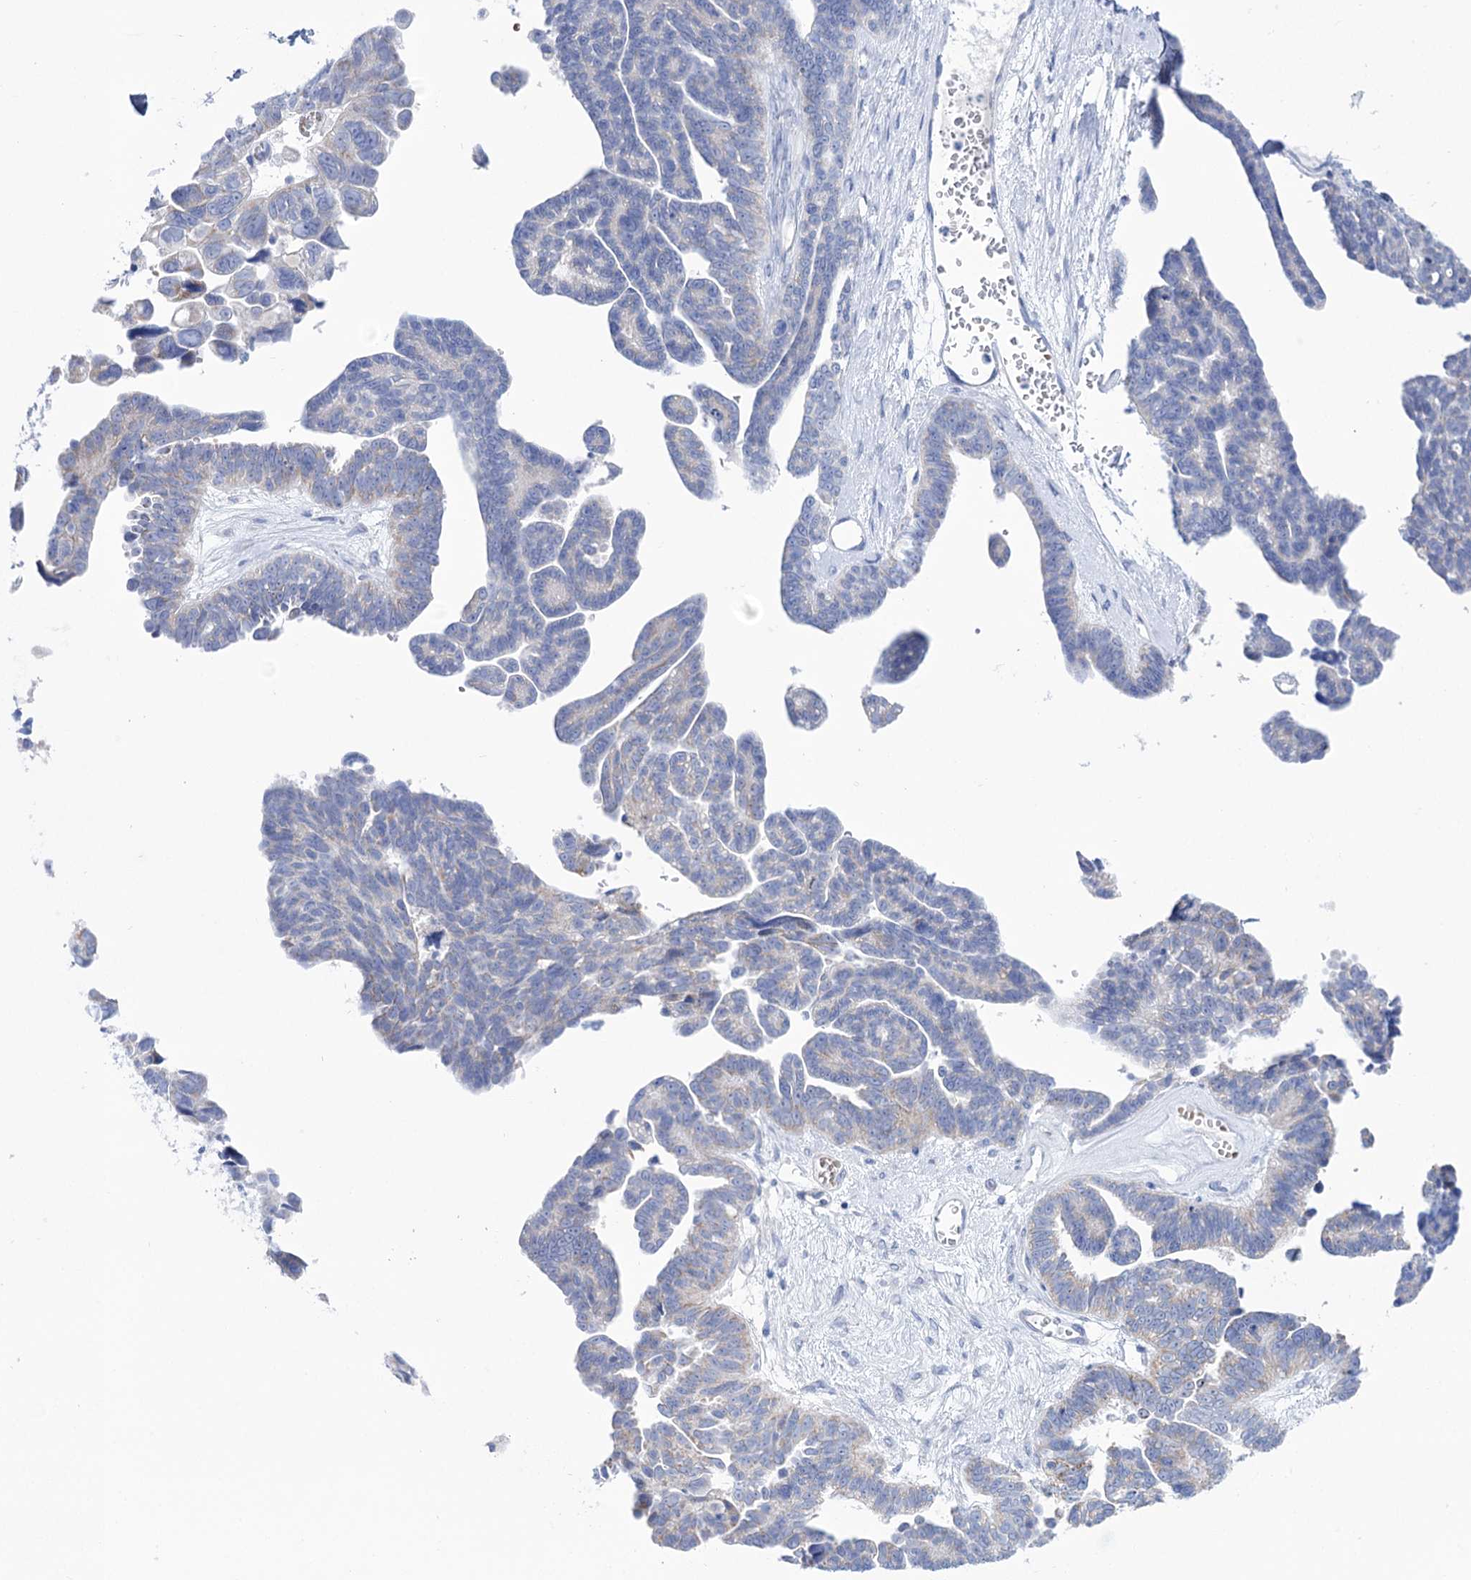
{"staining": {"intensity": "negative", "quantity": "none", "location": "none"}, "tissue": "ovarian cancer", "cell_type": "Tumor cells", "image_type": "cancer", "snomed": [{"axis": "morphology", "description": "Cystadenocarcinoma, serous, NOS"}, {"axis": "topography", "description": "Ovary"}], "caption": "Immunohistochemical staining of ovarian serous cystadenocarcinoma exhibits no significant expression in tumor cells. (DAB (3,3'-diaminobenzidine) immunohistochemistry (IHC), high magnification).", "gene": "YARS2", "patient": {"sex": "female", "age": 79}}